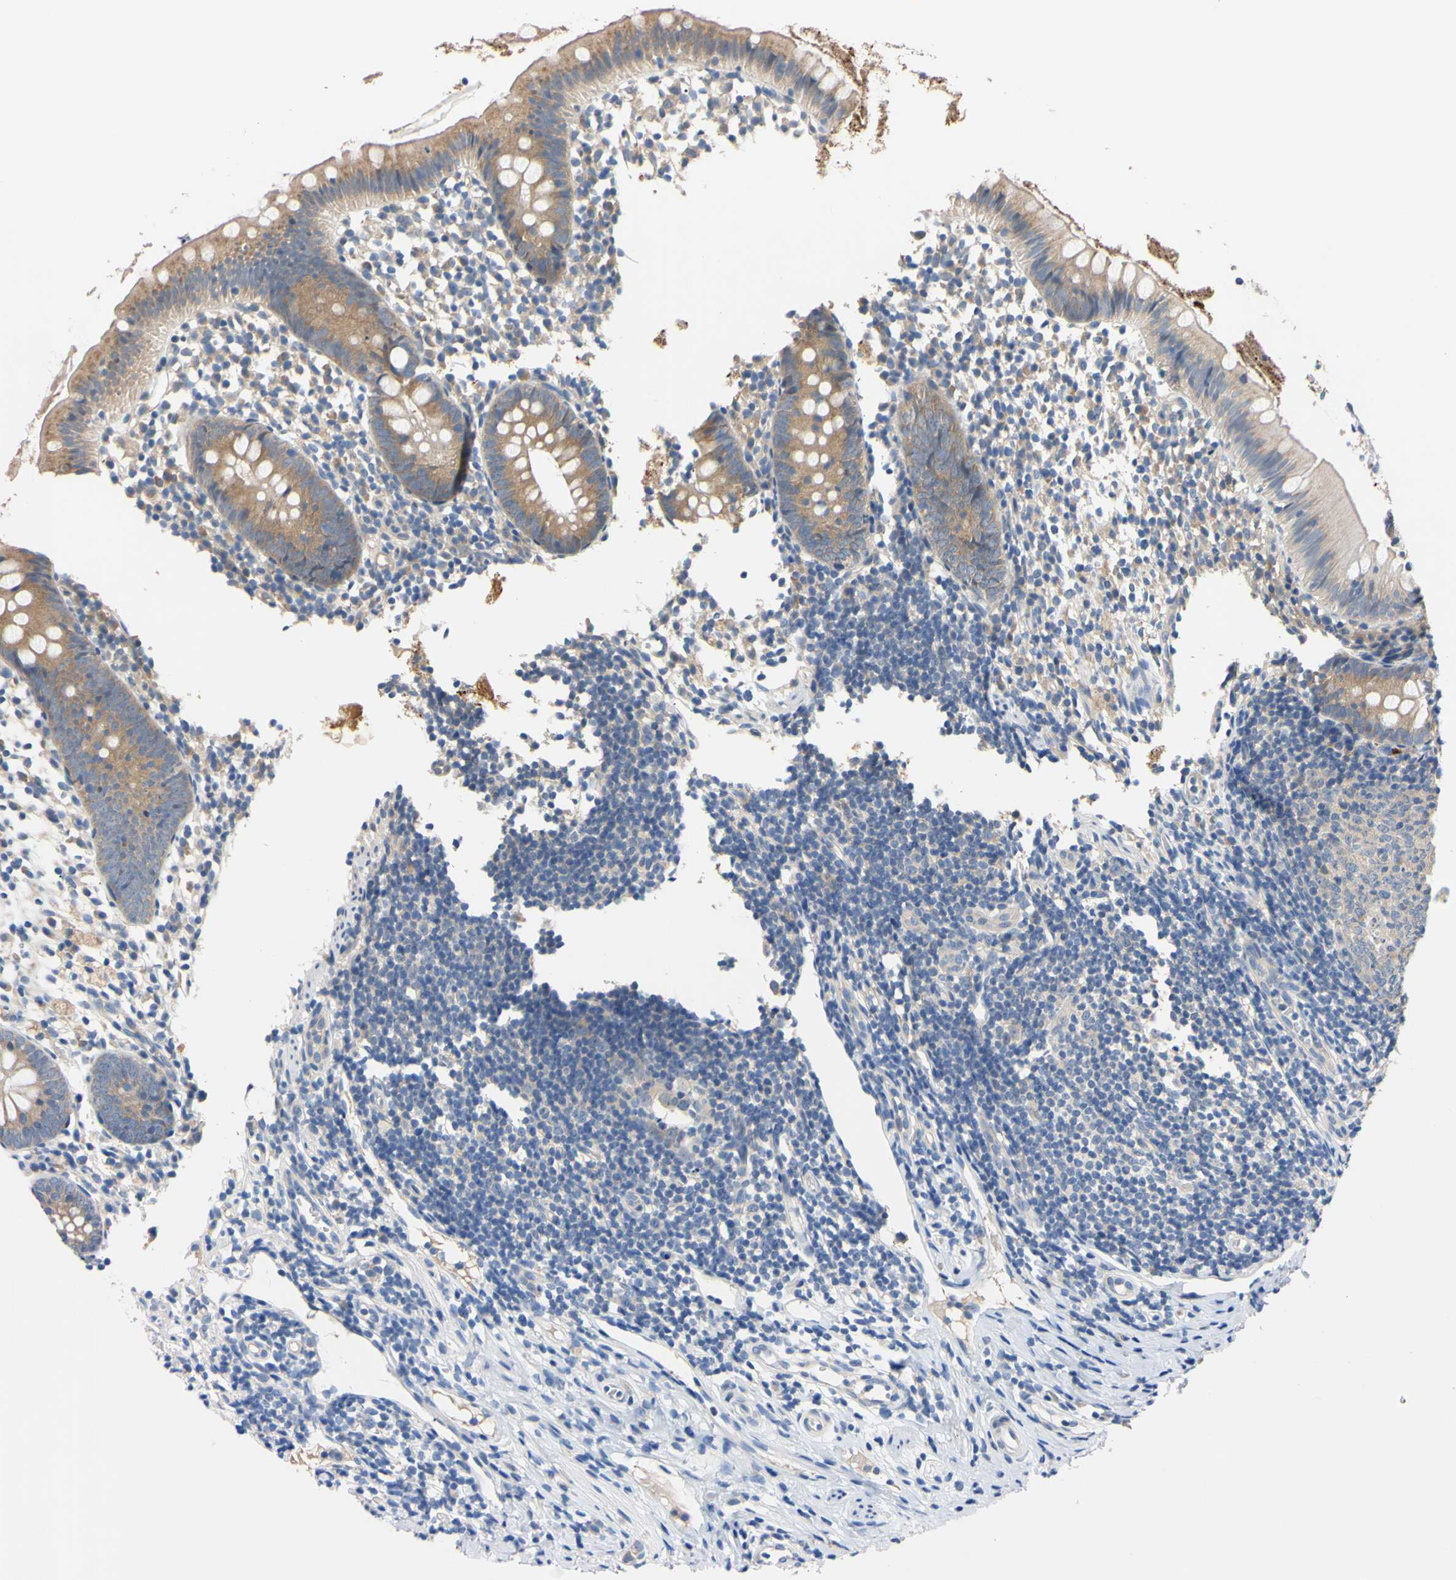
{"staining": {"intensity": "weak", "quantity": ">75%", "location": "cytoplasmic/membranous"}, "tissue": "appendix", "cell_type": "Glandular cells", "image_type": "normal", "snomed": [{"axis": "morphology", "description": "Normal tissue, NOS"}, {"axis": "topography", "description": "Appendix"}], "caption": "A micrograph of human appendix stained for a protein exhibits weak cytoplasmic/membranous brown staining in glandular cells. The staining was performed using DAB, with brown indicating positive protein expression. Nuclei are stained blue with hematoxylin.", "gene": "RARS1", "patient": {"sex": "female", "age": 20}}